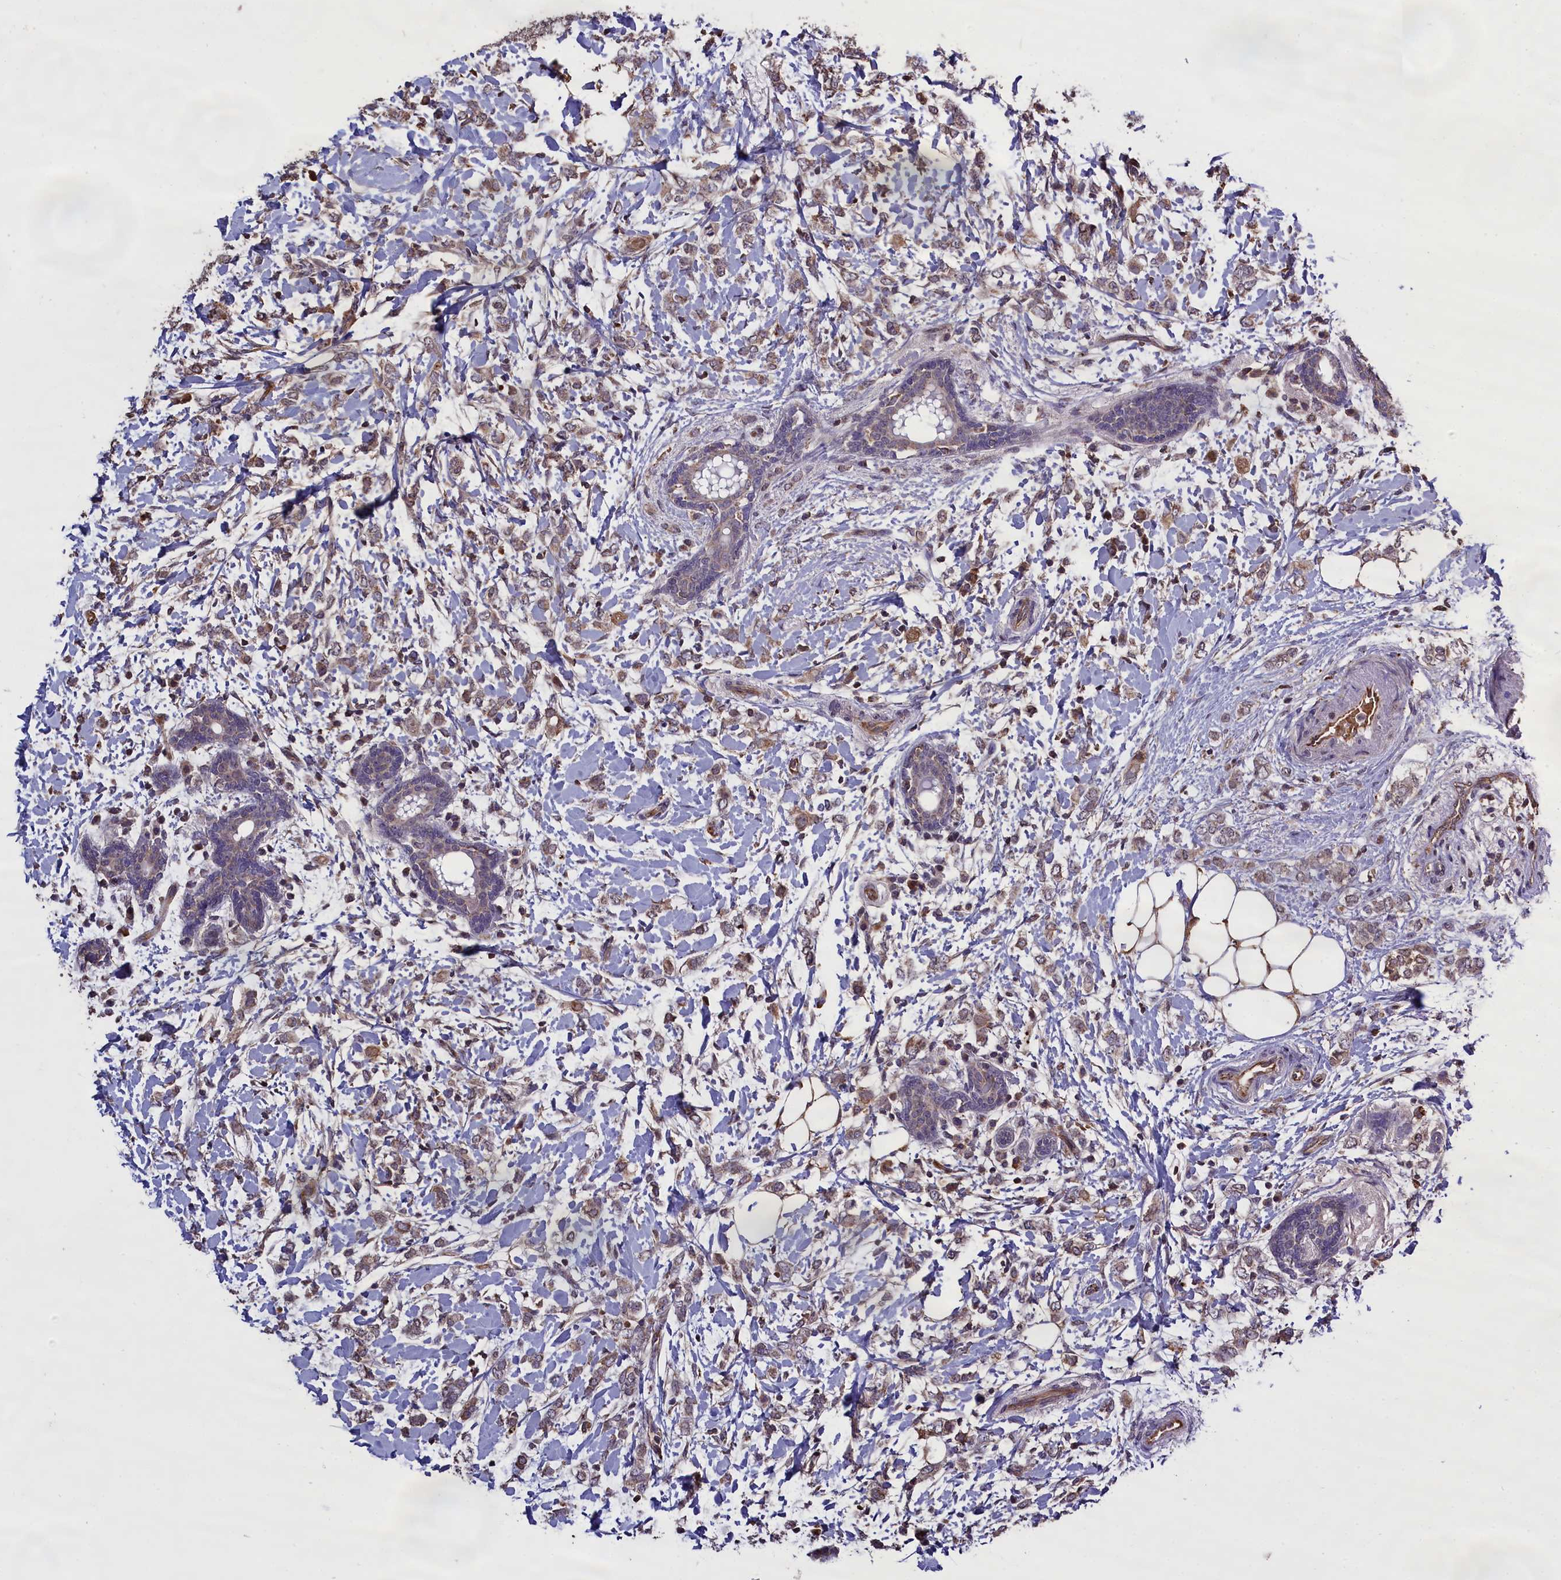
{"staining": {"intensity": "weak", "quantity": ">75%", "location": "cytoplasmic/membranous"}, "tissue": "breast cancer", "cell_type": "Tumor cells", "image_type": "cancer", "snomed": [{"axis": "morphology", "description": "Normal tissue, NOS"}, {"axis": "morphology", "description": "Lobular carcinoma"}, {"axis": "topography", "description": "Breast"}], "caption": "Immunohistochemistry (IHC) (DAB) staining of breast lobular carcinoma shows weak cytoplasmic/membranous protein staining in approximately >75% of tumor cells.", "gene": "CLRN2", "patient": {"sex": "female", "age": 47}}